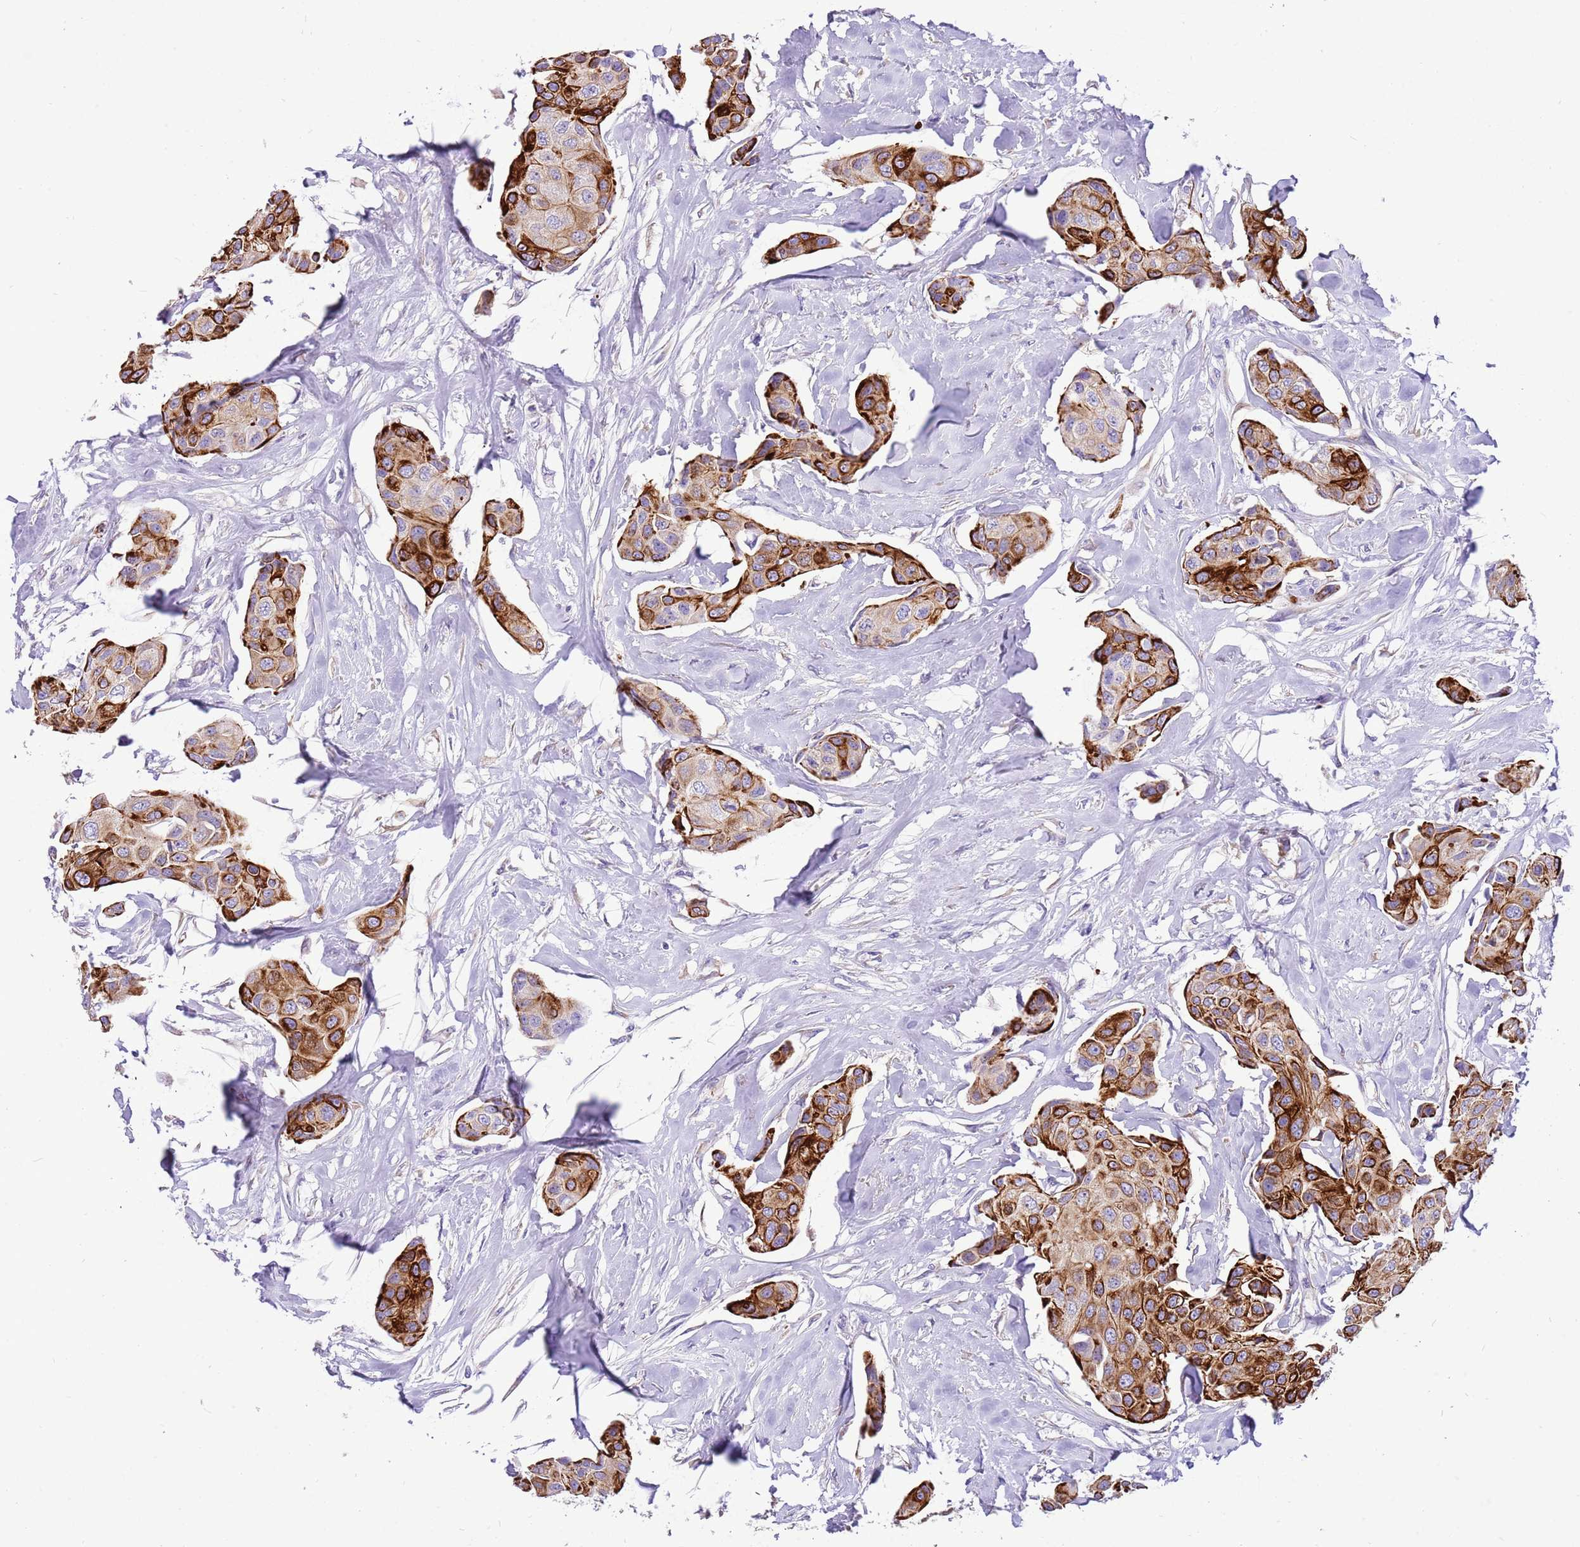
{"staining": {"intensity": "strong", "quantity": ">75%", "location": "cytoplasmic/membranous"}, "tissue": "breast cancer", "cell_type": "Tumor cells", "image_type": "cancer", "snomed": [{"axis": "morphology", "description": "Duct carcinoma"}, {"axis": "topography", "description": "Breast"}, {"axis": "topography", "description": "Lymph node"}], "caption": "This photomicrograph displays immunohistochemistry staining of human breast cancer (intraductal carcinoma), with high strong cytoplasmic/membranous expression in approximately >75% of tumor cells.", "gene": "R3HDM4", "patient": {"sex": "female", "age": 80}}